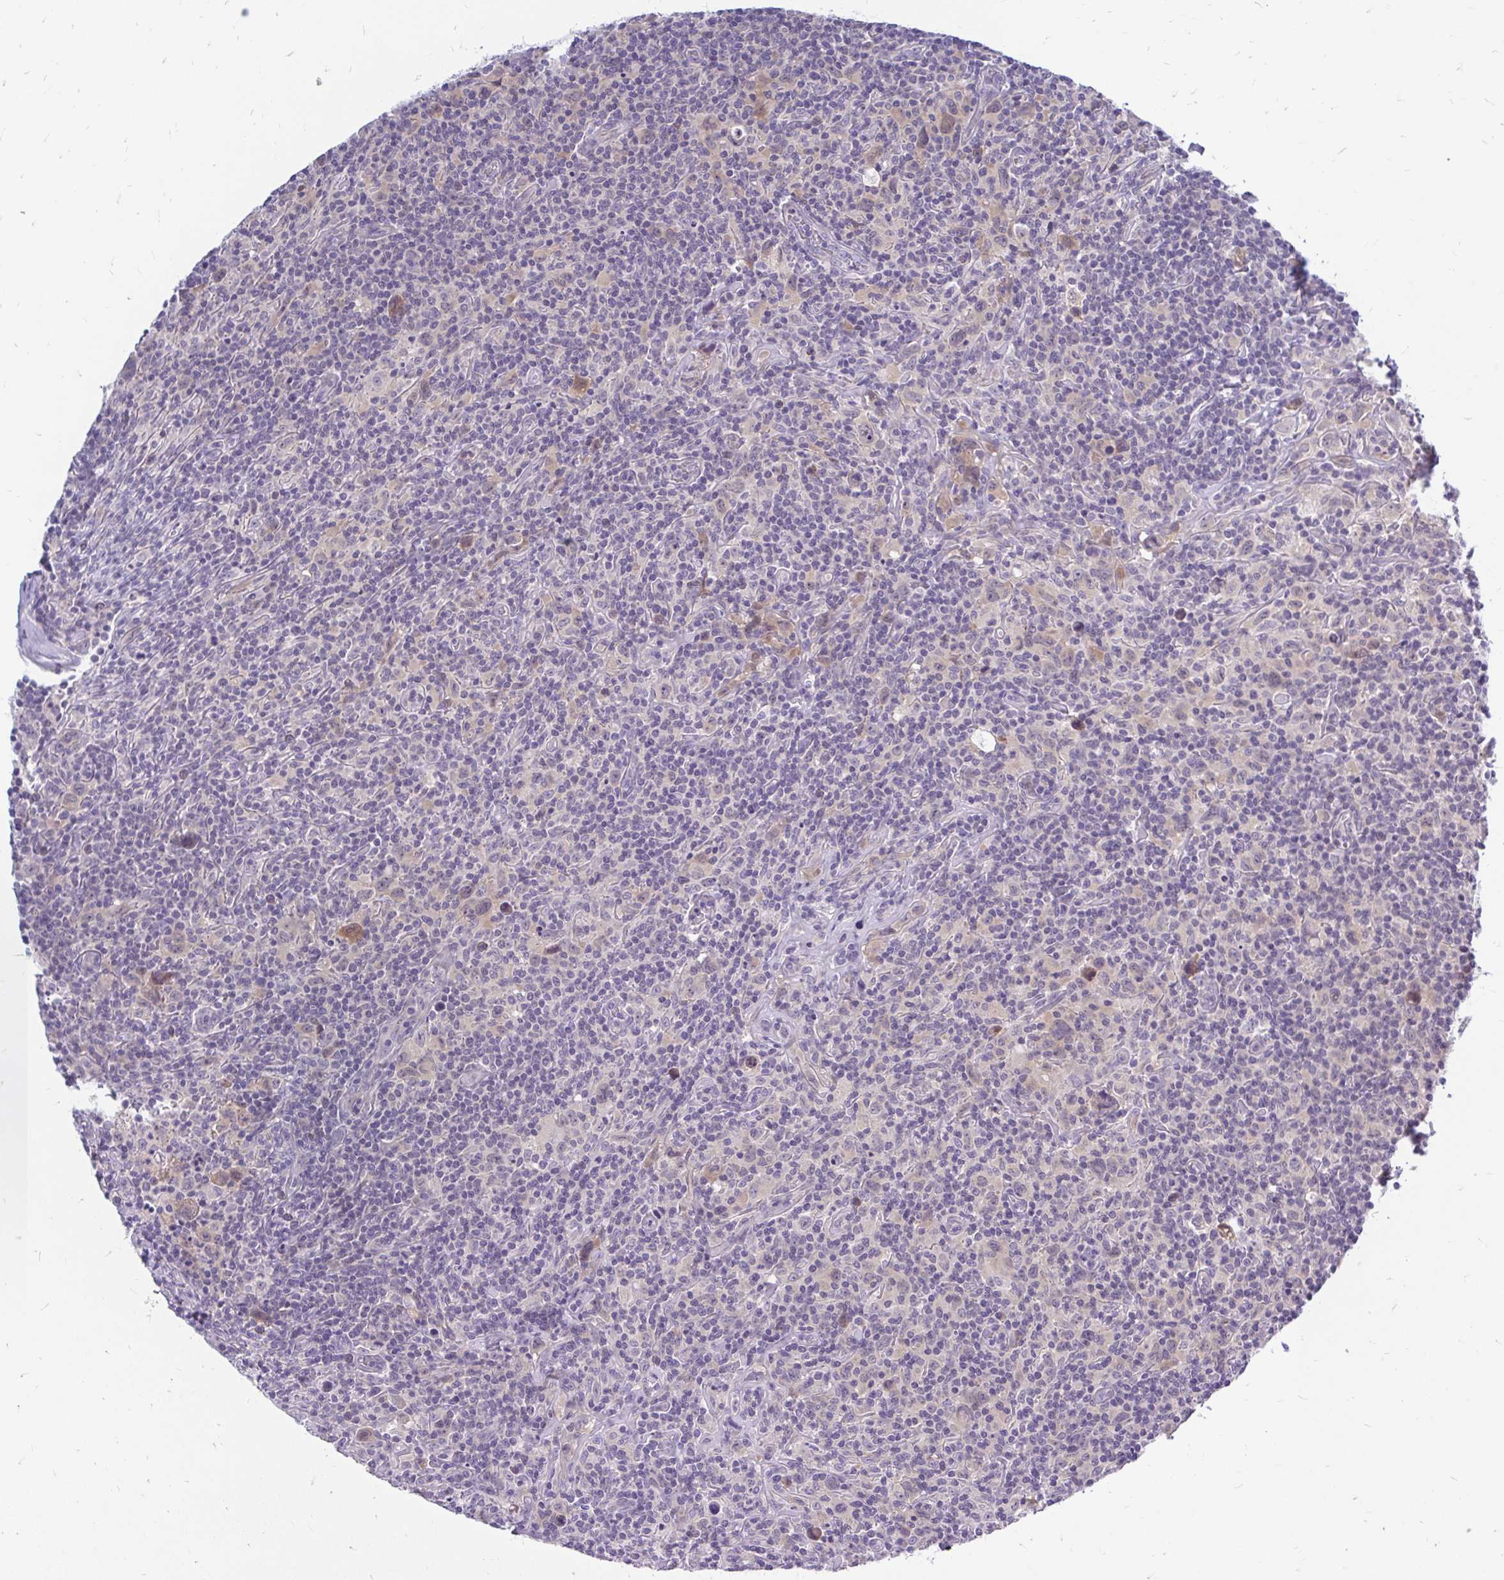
{"staining": {"intensity": "weak", "quantity": "25%-75%", "location": "cytoplasmic/membranous"}, "tissue": "lymphoma", "cell_type": "Tumor cells", "image_type": "cancer", "snomed": [{"axis": "morphology", "description": "Hodgkin's disease, NOS"}, {"axis": "topography", "description": "Lymph node"}], "caption": "IHC image of neoplastic tissue: lymphoma stained using immunohistochemistry (IHC) reveals low levels of weak protein expression localized specifically in the cytoplasmic/membranous of tumor cells, appearing as a cytoplasmic/membranous brown color.", "gene": "MAP1LC3A", "patient": {"sex": "female", "age": 18}}